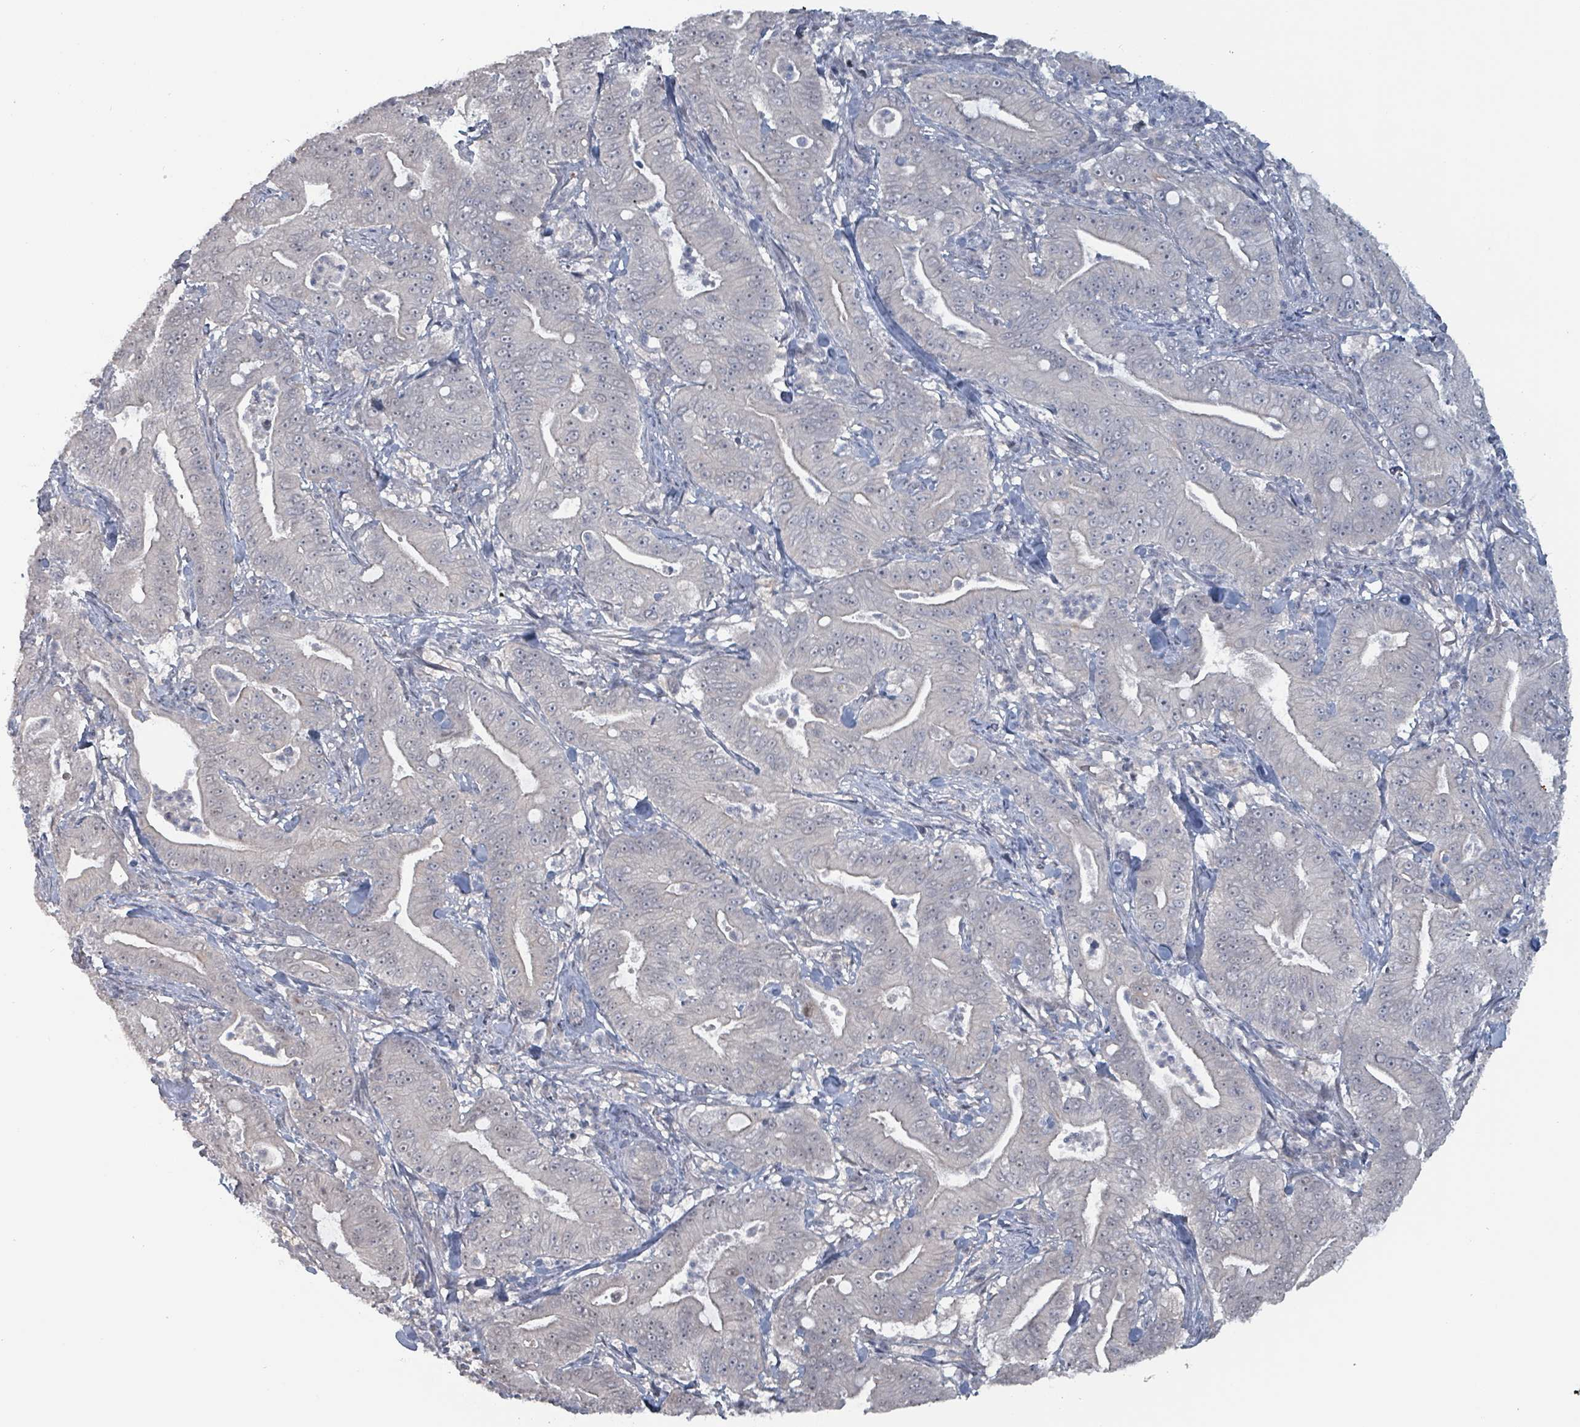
{"staining": {"intensity": "negative", "quantity": "none", "location": "none"}, "tissue": "pancreatic cancer", "cell_type": "Tumor cells", "image_type": "cancer", "snomed": [{"axis": "morphology", "description": "Adenocarcinoma, NOS"}, {"axis": "topography", "description": "Pancreas"}], "caption": "There is no significant expression in tumor cells of adenocarcinoma (pancreatic). Nuclei are stained in blue.", "gene": "BIVM", "patient": {"sex": "male", "age": 71}}